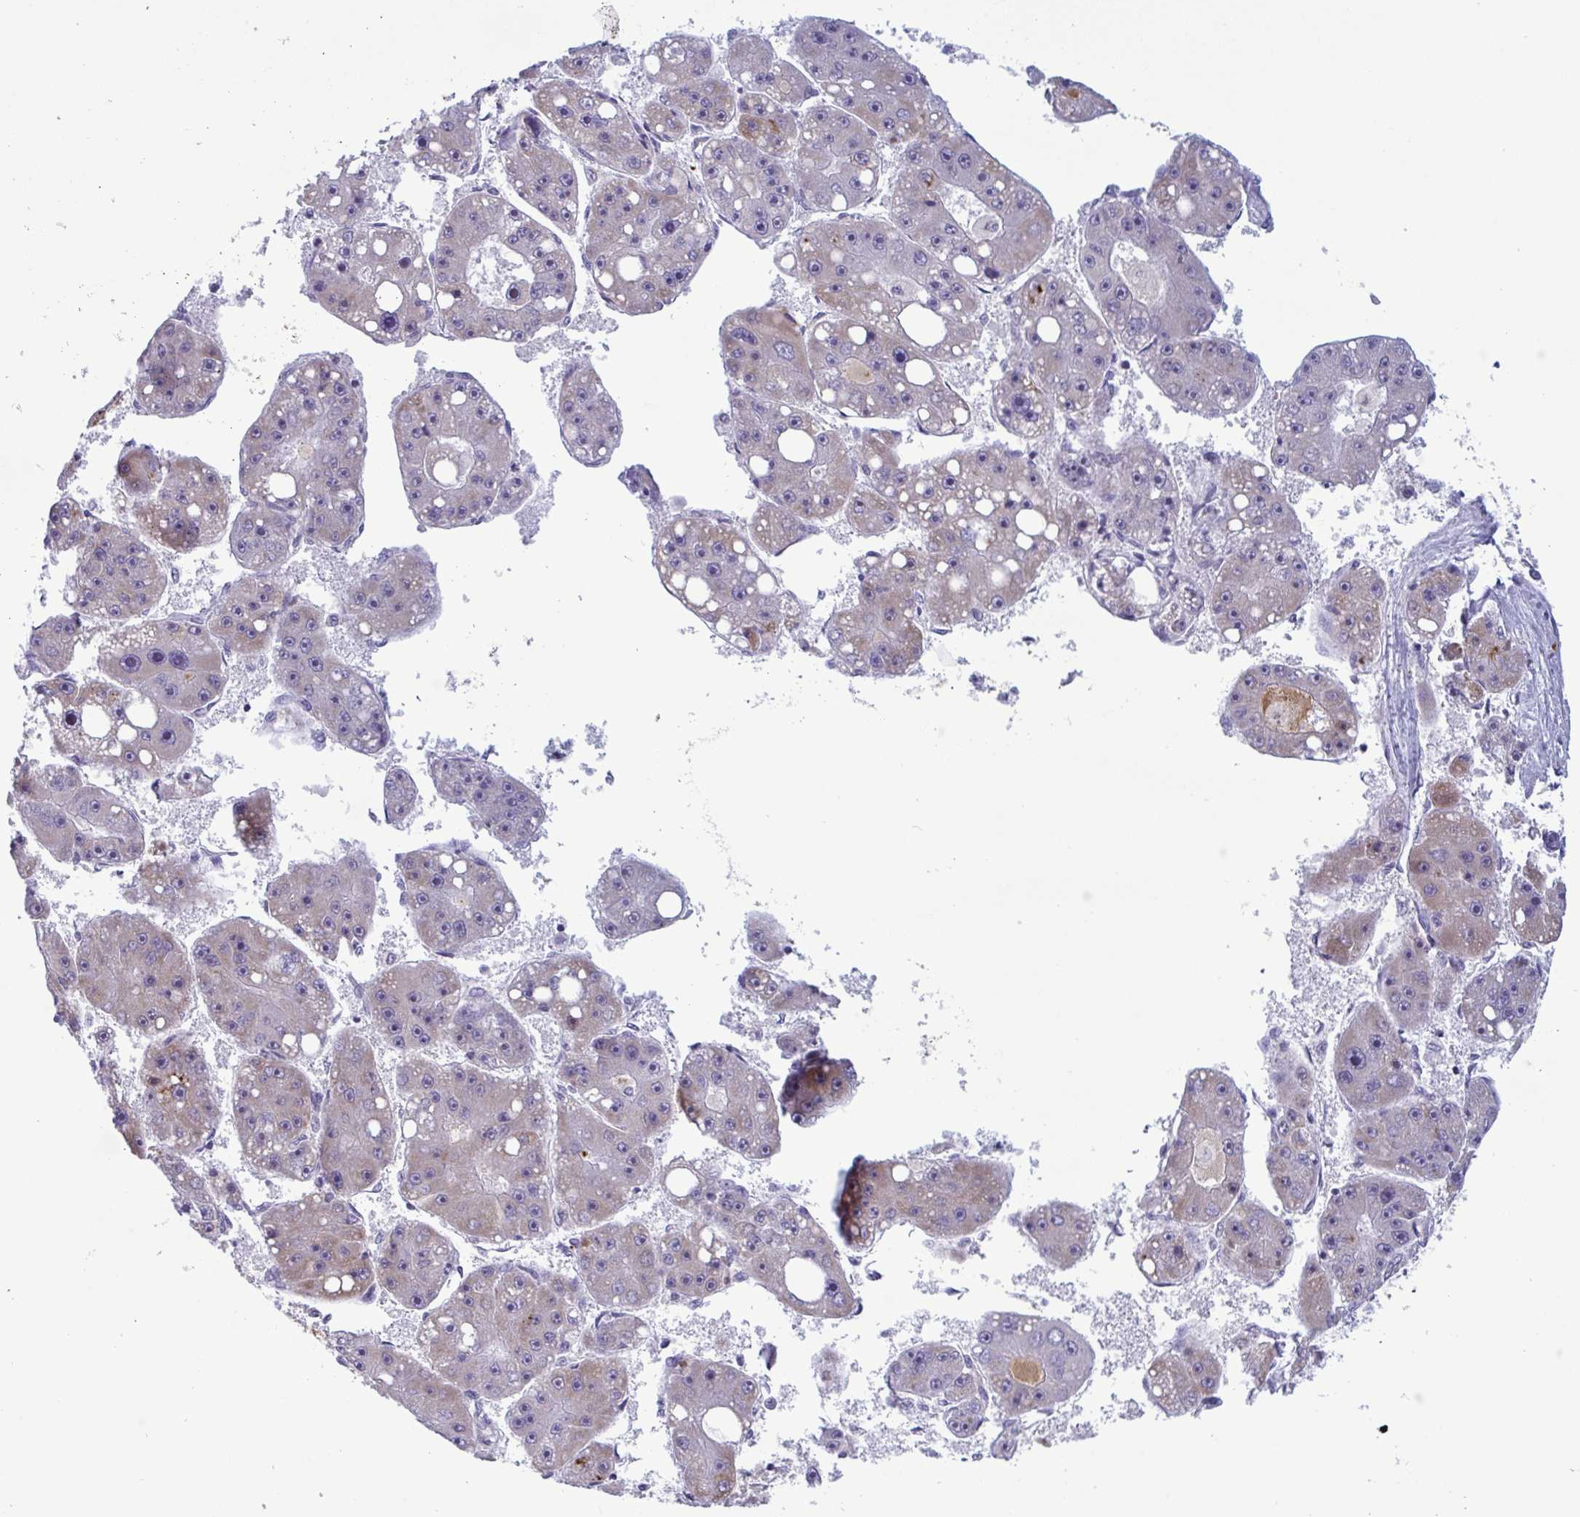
{"staining": {"intensity": "moderate", "quantity": "<25%", "location": "cytoplasmic/membranous"}, "tissue": "liver cancer", "cell_type": "Tumor cells", "image_type": "cancer", "snomed": [{"axis": "morphology", "description": "Carcinoma, Hepatocellular, NOS"}, {"axis": "topography", "description": "Liver"}], "caption": "The image reveals a brown stain indicating the presence of a protein in the cytoplasmic/membranous of tumor cells in liver cancer.", "gene": "DOCK11", "patient": {"sex": "female", "age": 61}}